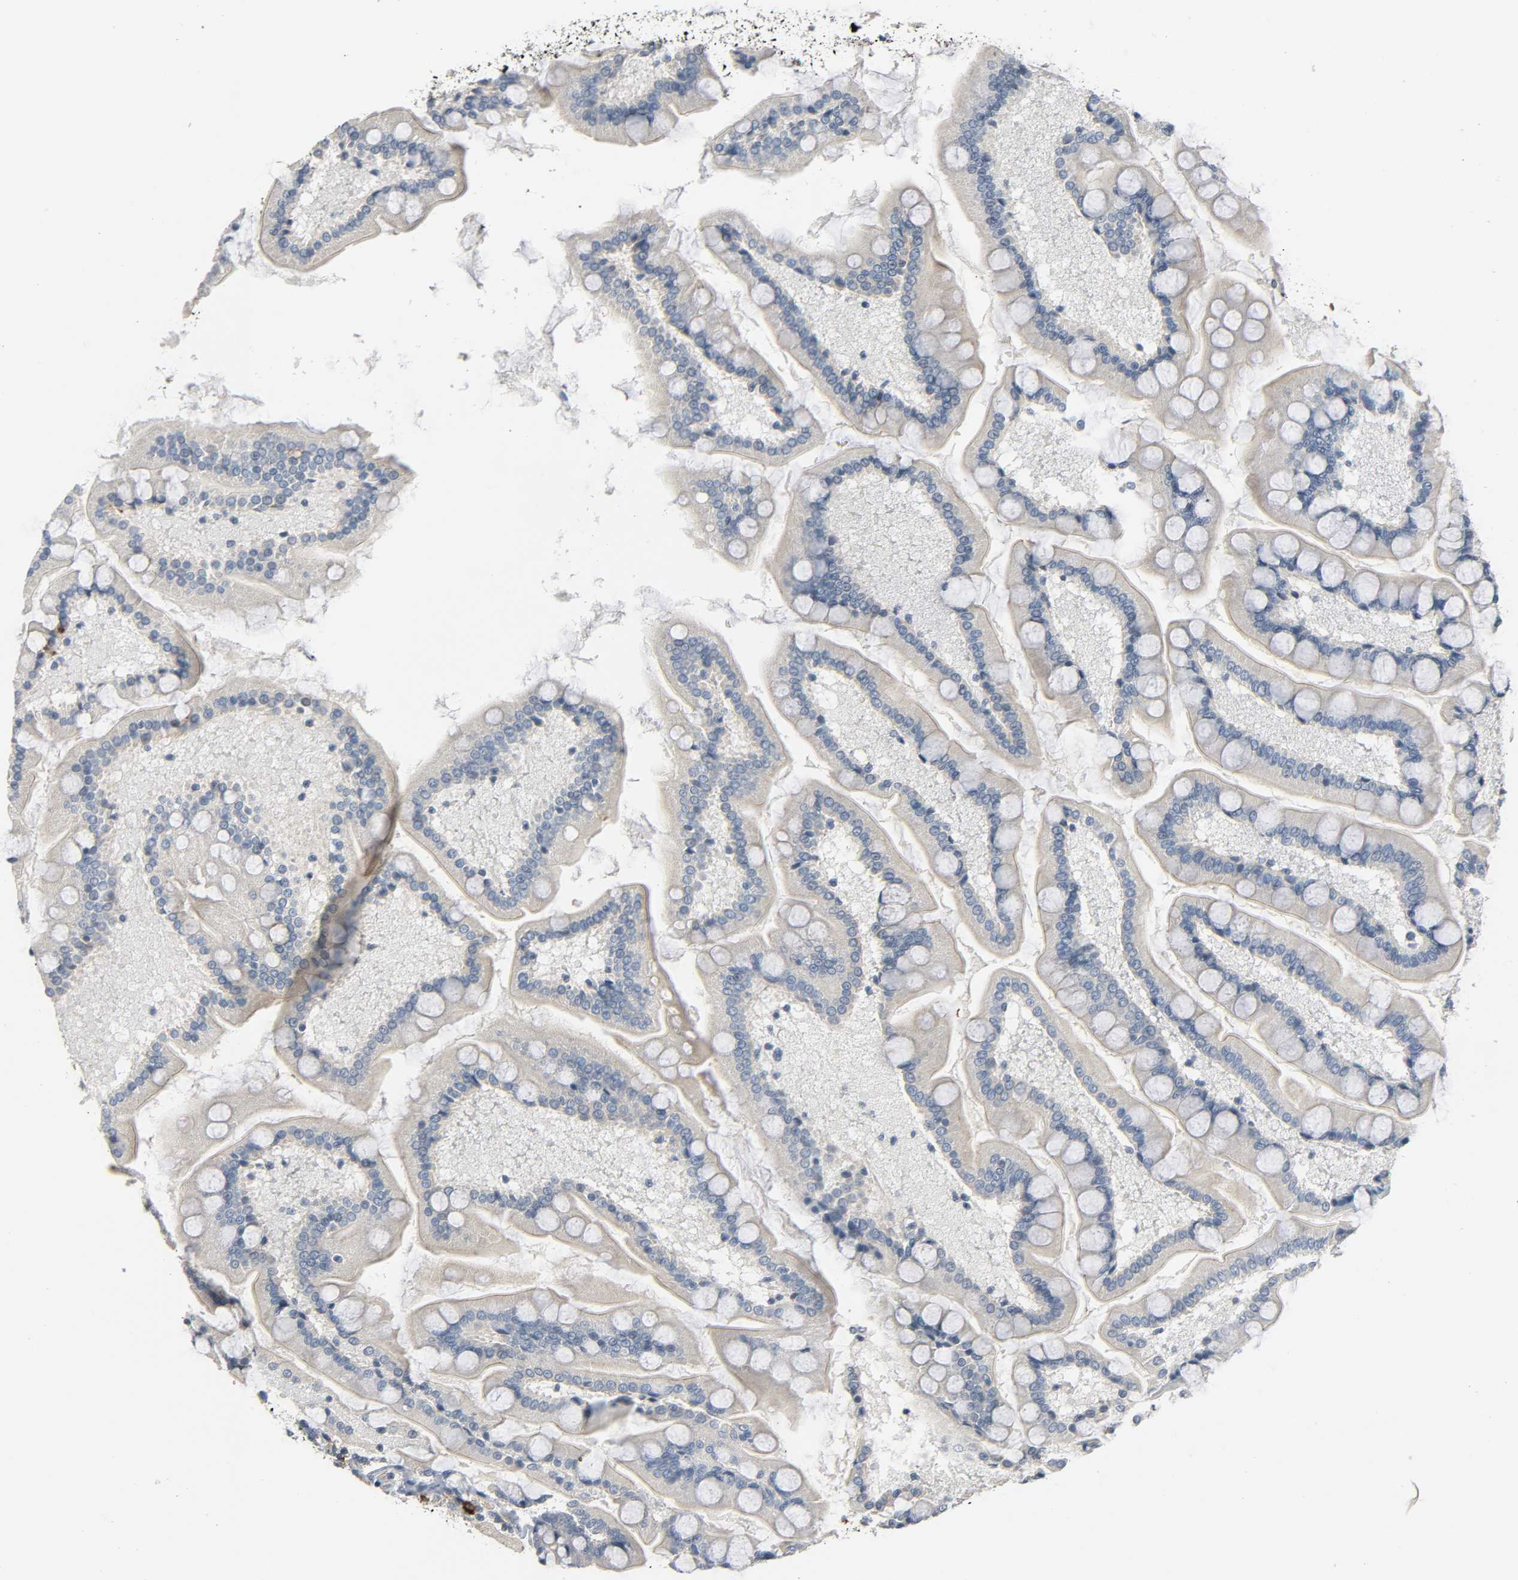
{"staining": {"intensity": "negative", "quantity": "none", "location": "none"}, "tissue": "small intestine", "cell_type": "Glandular cells", "image_type": "normal", "snomed": [{"axis": "morphology", "description": "Normal tissue, NOS"}, {"axis": "topography", "description": "Small intestine"}], "caption": "A histopathology image of small intestine stained for a protein demonstrates no brown staining in glandular cells.", "gene": "LIMCH1", "patient": {"sex": "male", "age": 41}}